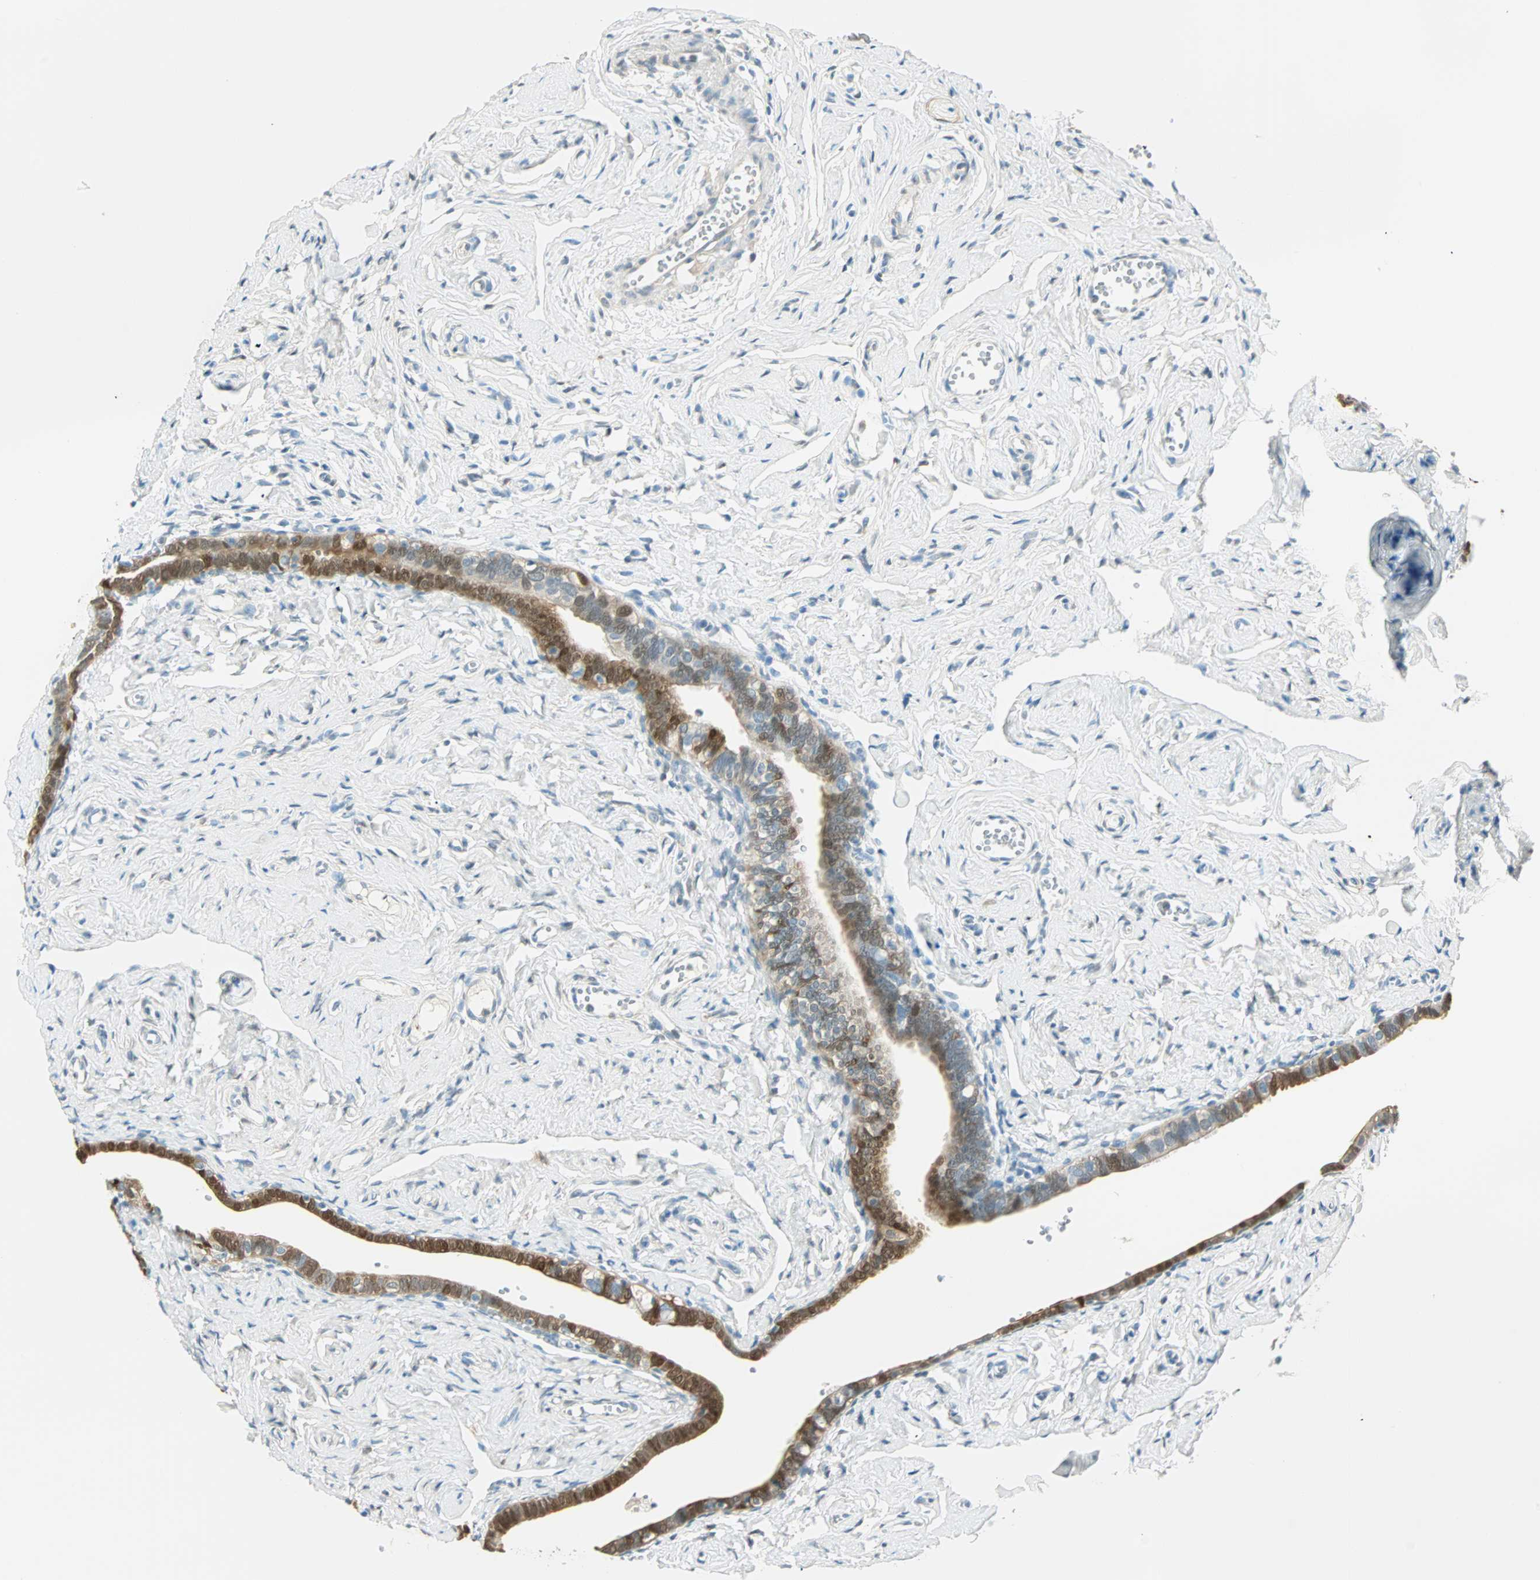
{"staining": {"intensity": "strong", "quantity": "25%-75%", "location": "cytoplasmic/membranous,nuclear"}, "tissue": "fallopian tube", "cell_type": "Glandular cells", "image_type": "normal", "snomed": [{"axis": "morphology", "description": "Normal tissue, NOS"}, {"axis": "topography", "description": "Fallopian tube"}], "caption": "Brown immunohistochemical staining in benign human fallopian tube displays strong cytoplasmic/membranous,nuclear positivity in about 25%-75% of glandular cells. Nuclei are stained in blue.", "gene": "S100A1", "patient": {"sex": "female", "age": 71}}